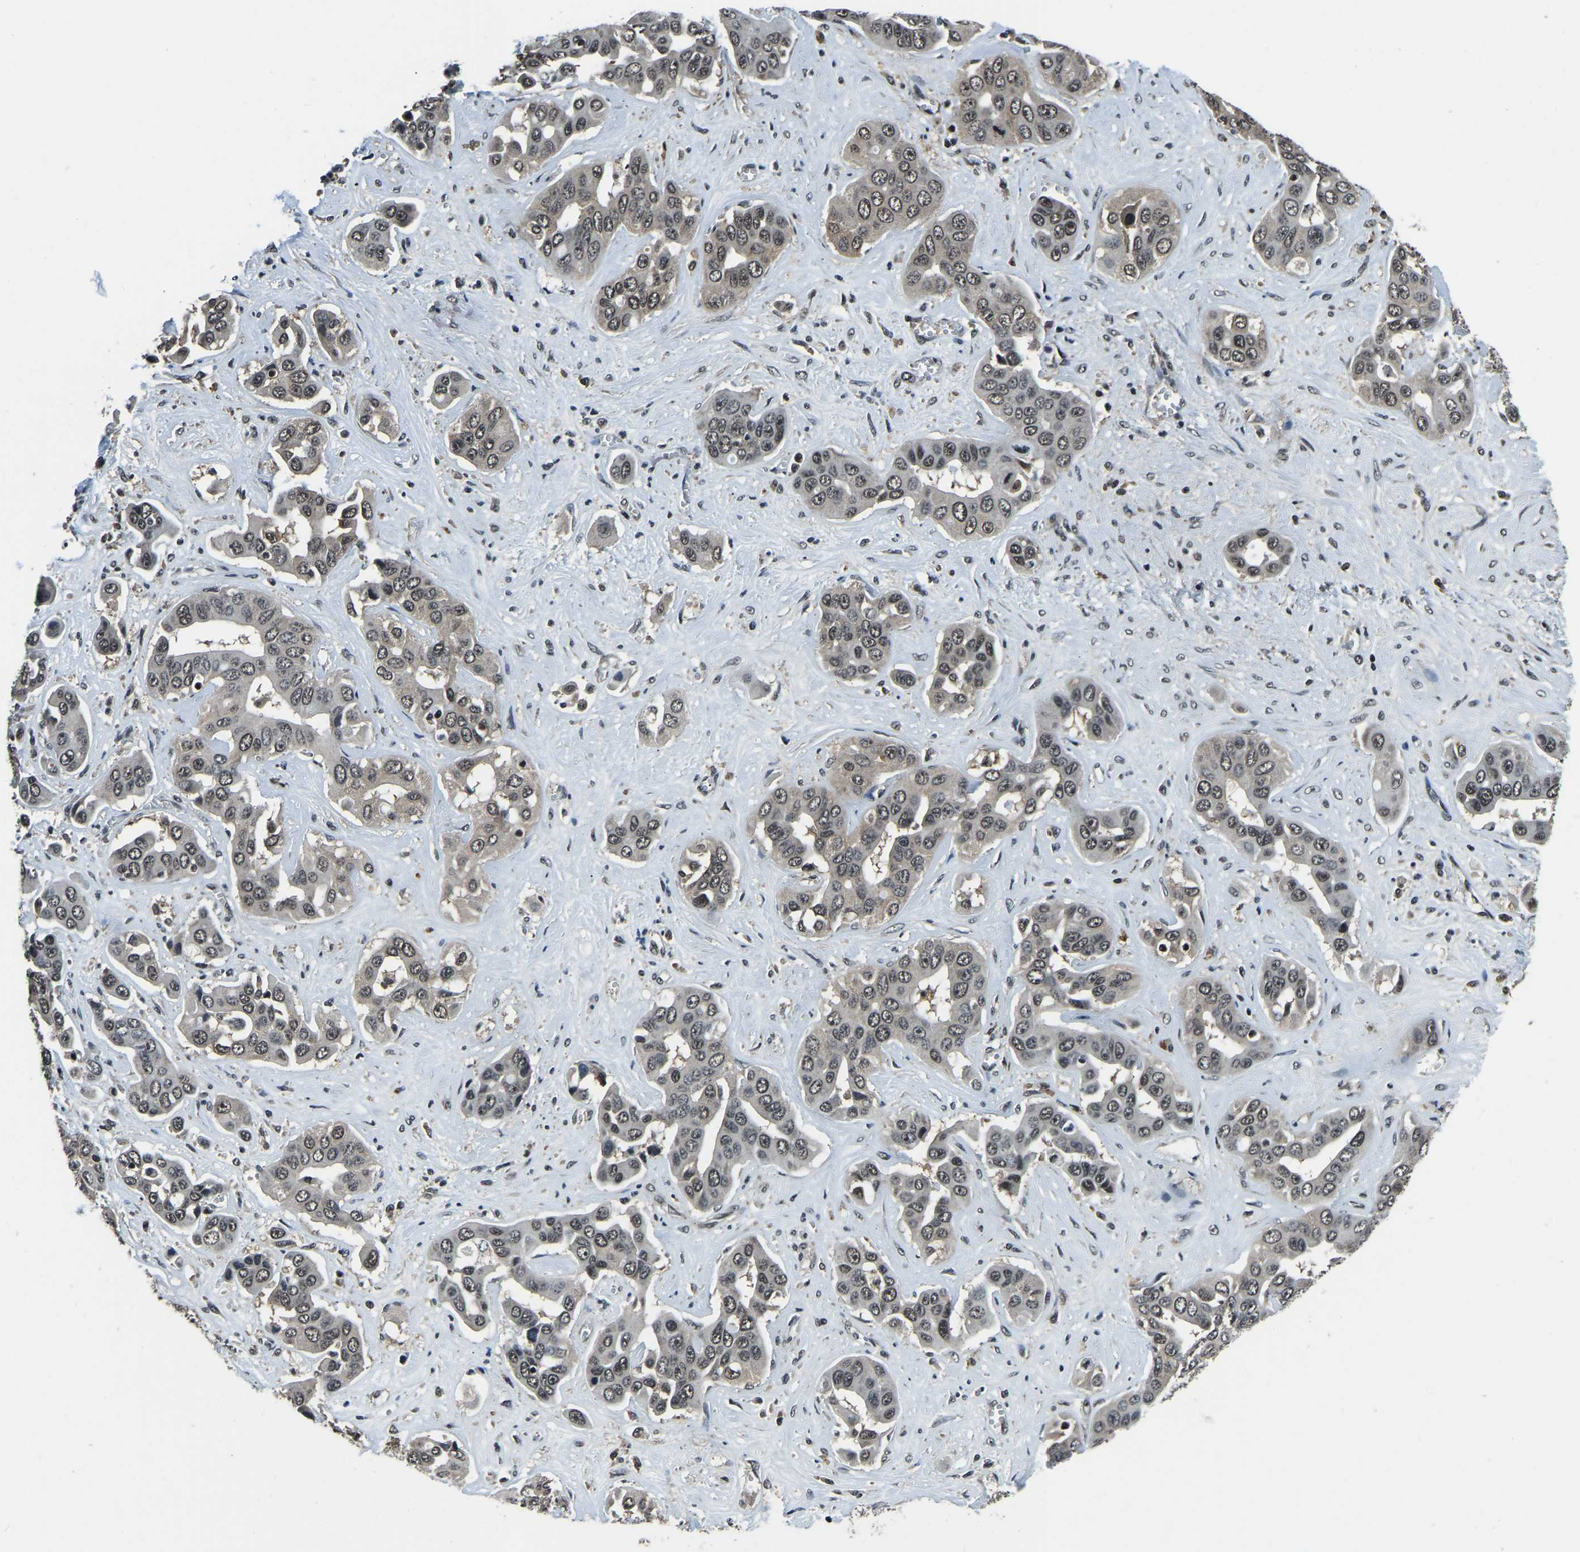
{"staining": {"intensity": "weak", "quantity": ">75%", "location": "nuclear"}, "tissue": "liver cancer", "cell_type": "Tumor cells", "image_type": "cancer", "snomed": [{"axis": "morphology", "description": "Cholangiocarcinoma"}, {"axis": "topography", "description": "Liver"}], "caption": "Tumor cells exhibit low levels of weak nuclear positivity in approximately >75% of cells in human liver cancer (cholangiocarcinoma). The staining is performed using DAB (3,3'-diaminobenzidine) brown chromogen to label protein expression. The nuclei are counter-stained blue using hematoxylin.", "gene": "ANKIB1", "patient": {"sex": "female", "age": 52}}